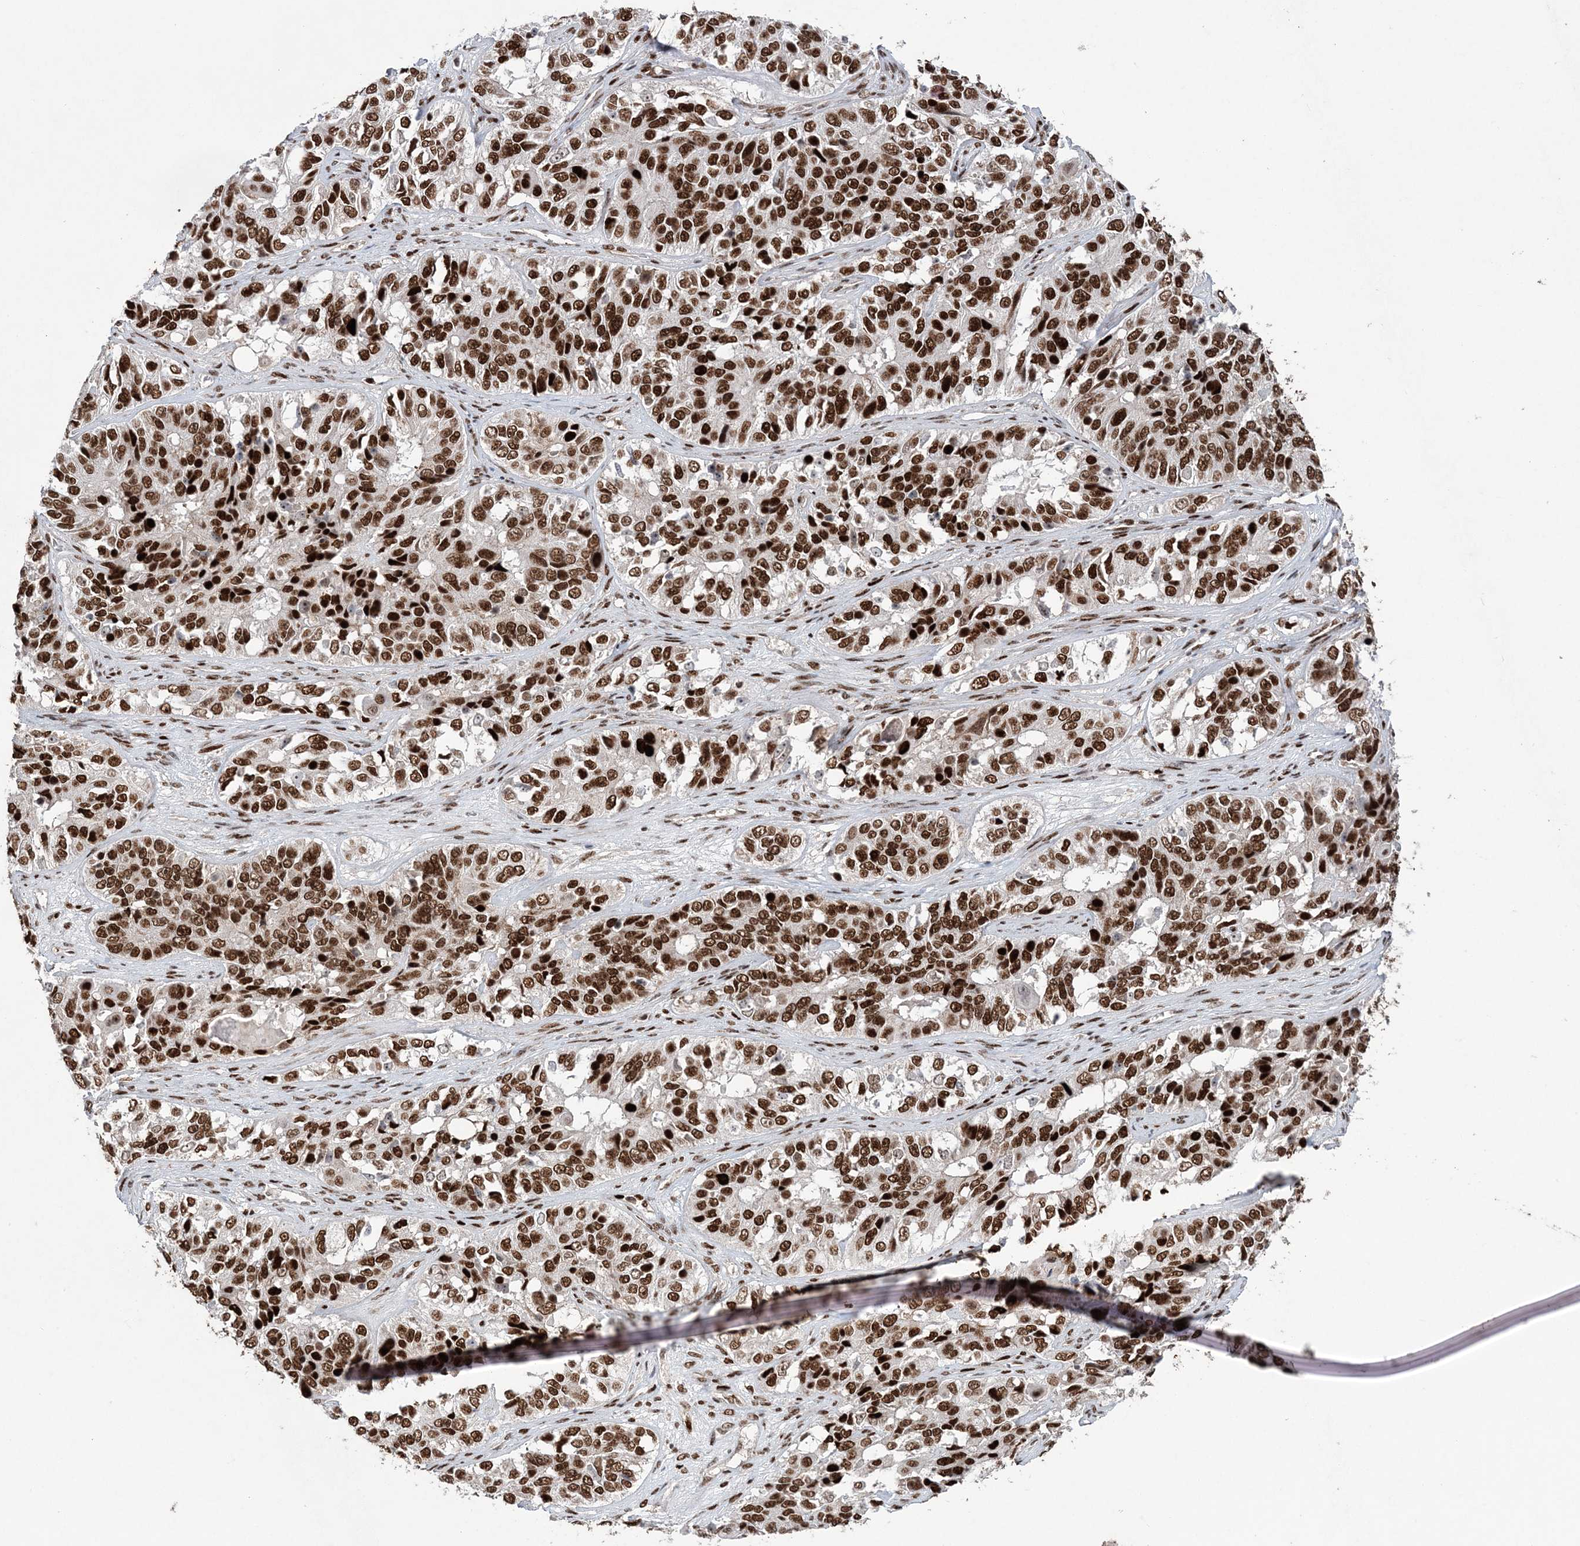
{"staining": {"intensity": "strong", "quantity": ">75%", "location": "nuclear"}, "tissue": "ovarian cancer", "cell_type": "Tumor cells", "image_type": "cancer", "snomed": [{"axis": "morphology", "description": "Carcinoma, endometroid"}, {"axis": "topography", "description": "Ovary"}], "caption": "Ovarian endometroid carcinoma stained for a protein exhibits strong nuclear positivity in tumor cells. (DAB (3,3'-diaminobenzidine) IHC, brown staining for protein, blue staining for nuclei).", "gene": "LIG1", "patient": {"sex": "female", "age": 51}}